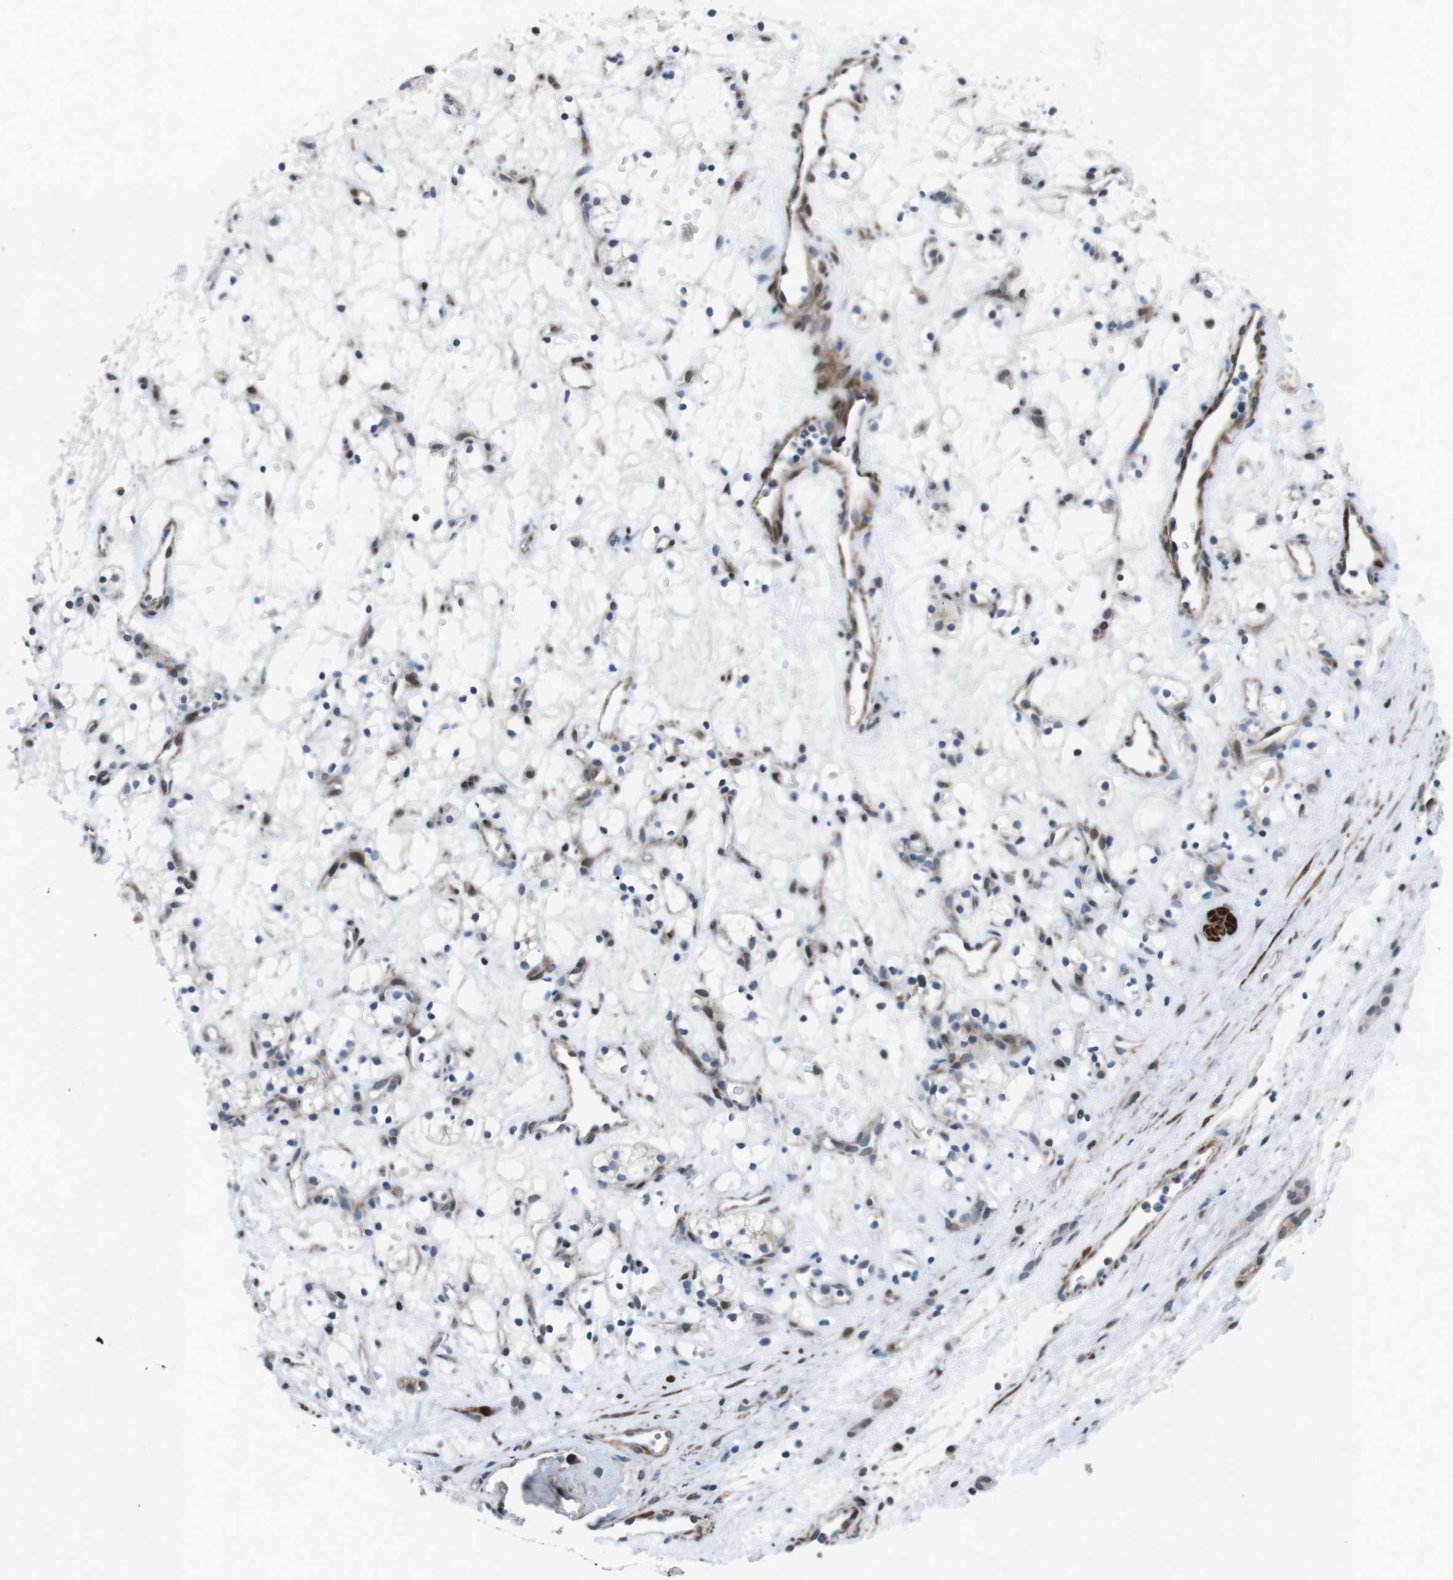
{"staining": {"intensity": "weak", "quantity": "<25%", "location": "cytoplasmic/membranous"}, "tissue": "renal cancer", "cell_type": "Tumor cells", "image_type": "cancer", "snomed": [{"axis": "morphology", "description": "Adenocarcinoma, NOS"}, {"axis": "topography", "description": "Kidney"}], "caption": "Tumor cells are negative for brown protein staining in renal cancer (adenocarcinoma).", "gene": "PBRM1", "patient": {"sex": "female", "age": 60}}